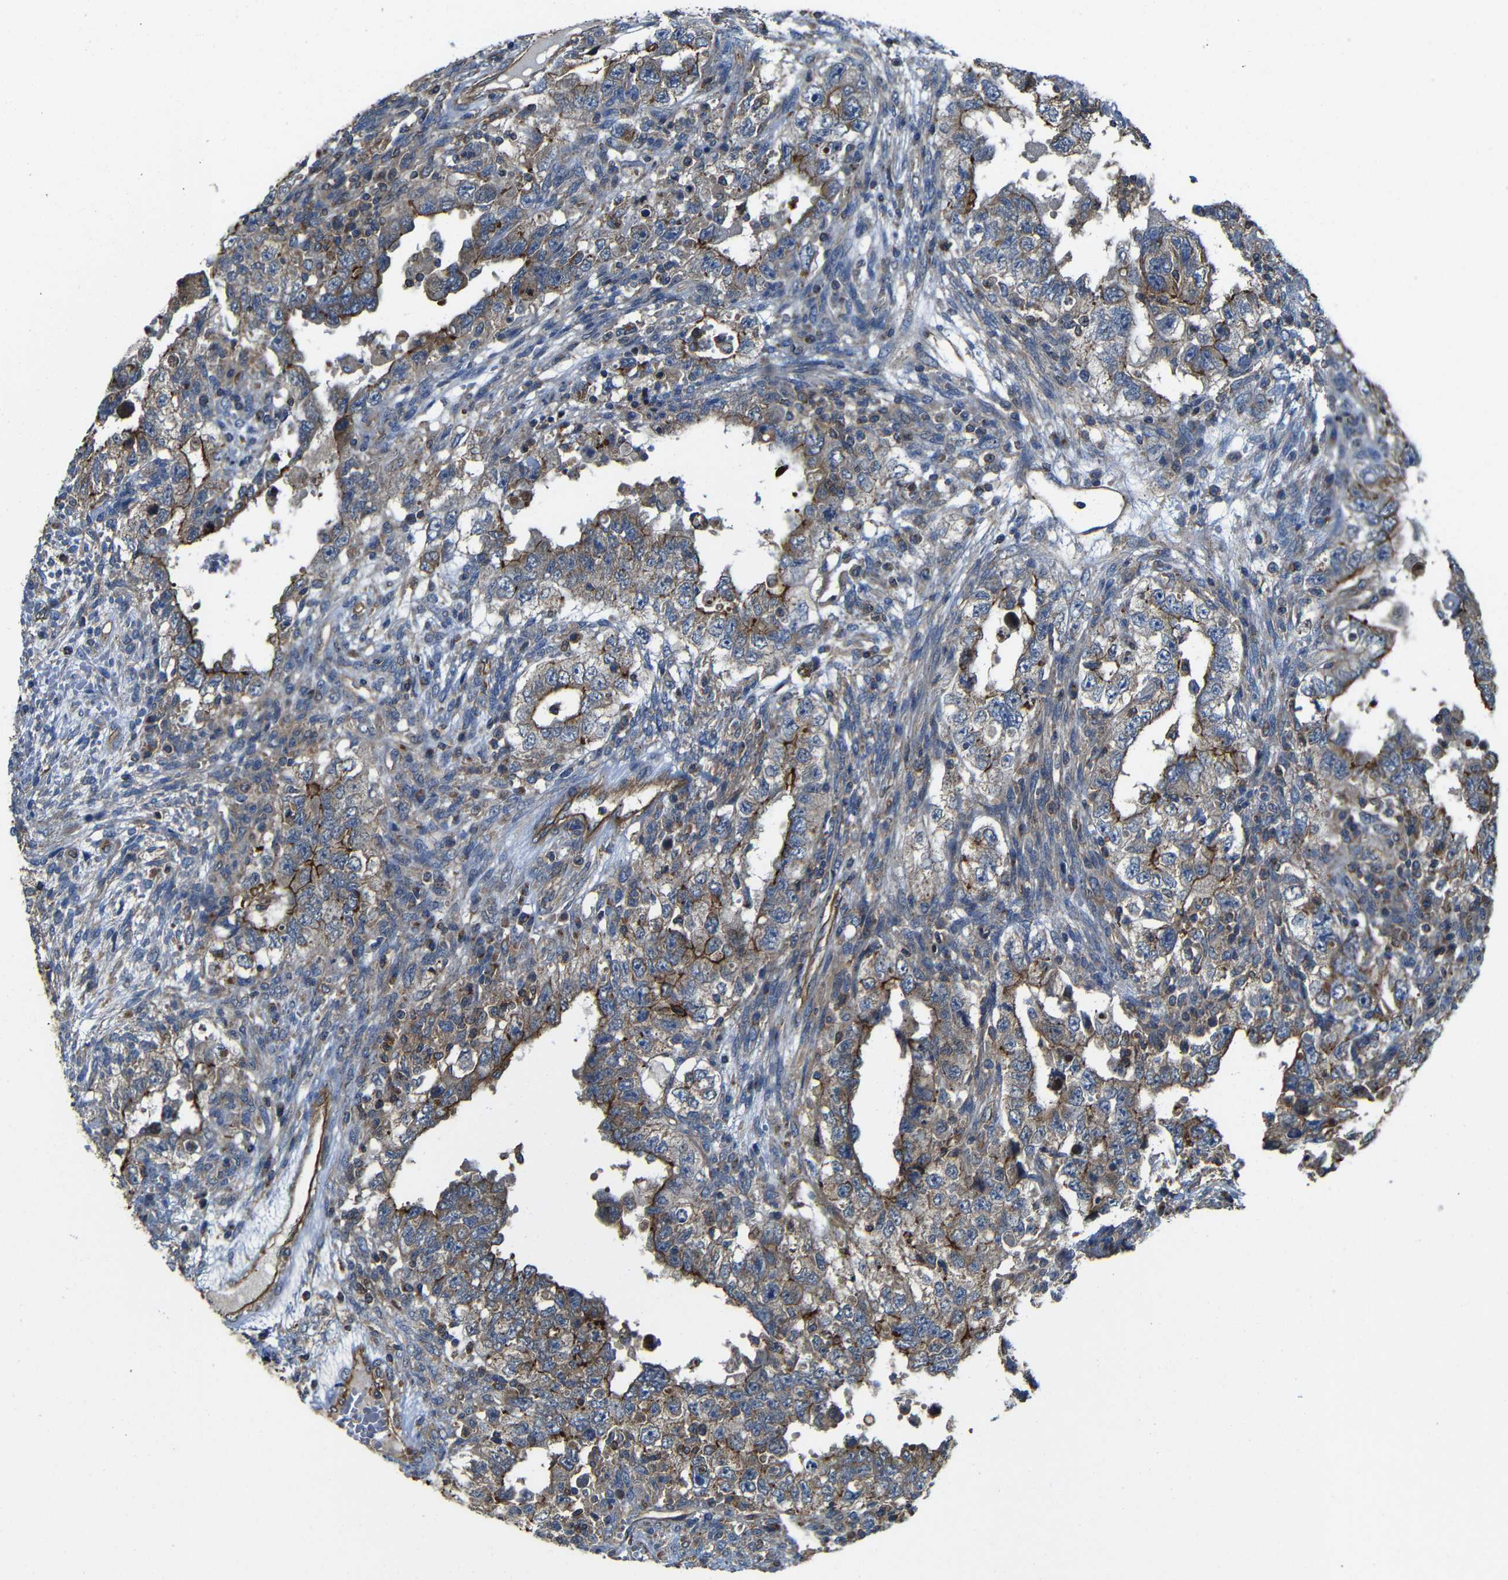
{"staining": {"intensity": "moderate", "quantity": "25%-75%", "location": "cytoplasmic/membranous"}, "tissue": "testis cancer", "cell_type": "Tumor cells", "image_type": "cancer", "snomed": [{"axis": "morphology", "description": "Carcinoma, Embryonal, NOS"}, {"axis": "topography", "description": "Testis"}], "caption": "Brown immunohistochemical staining in human testis cancer shows moderate cytoplasmic/membranous expression in approximately 25%-75% of tumor cells. (brown staining indicates protein expression, while blue staining denotes nuclei).", "gene": "PTCH1", "patient": {"sex": "male", "age": 26}}